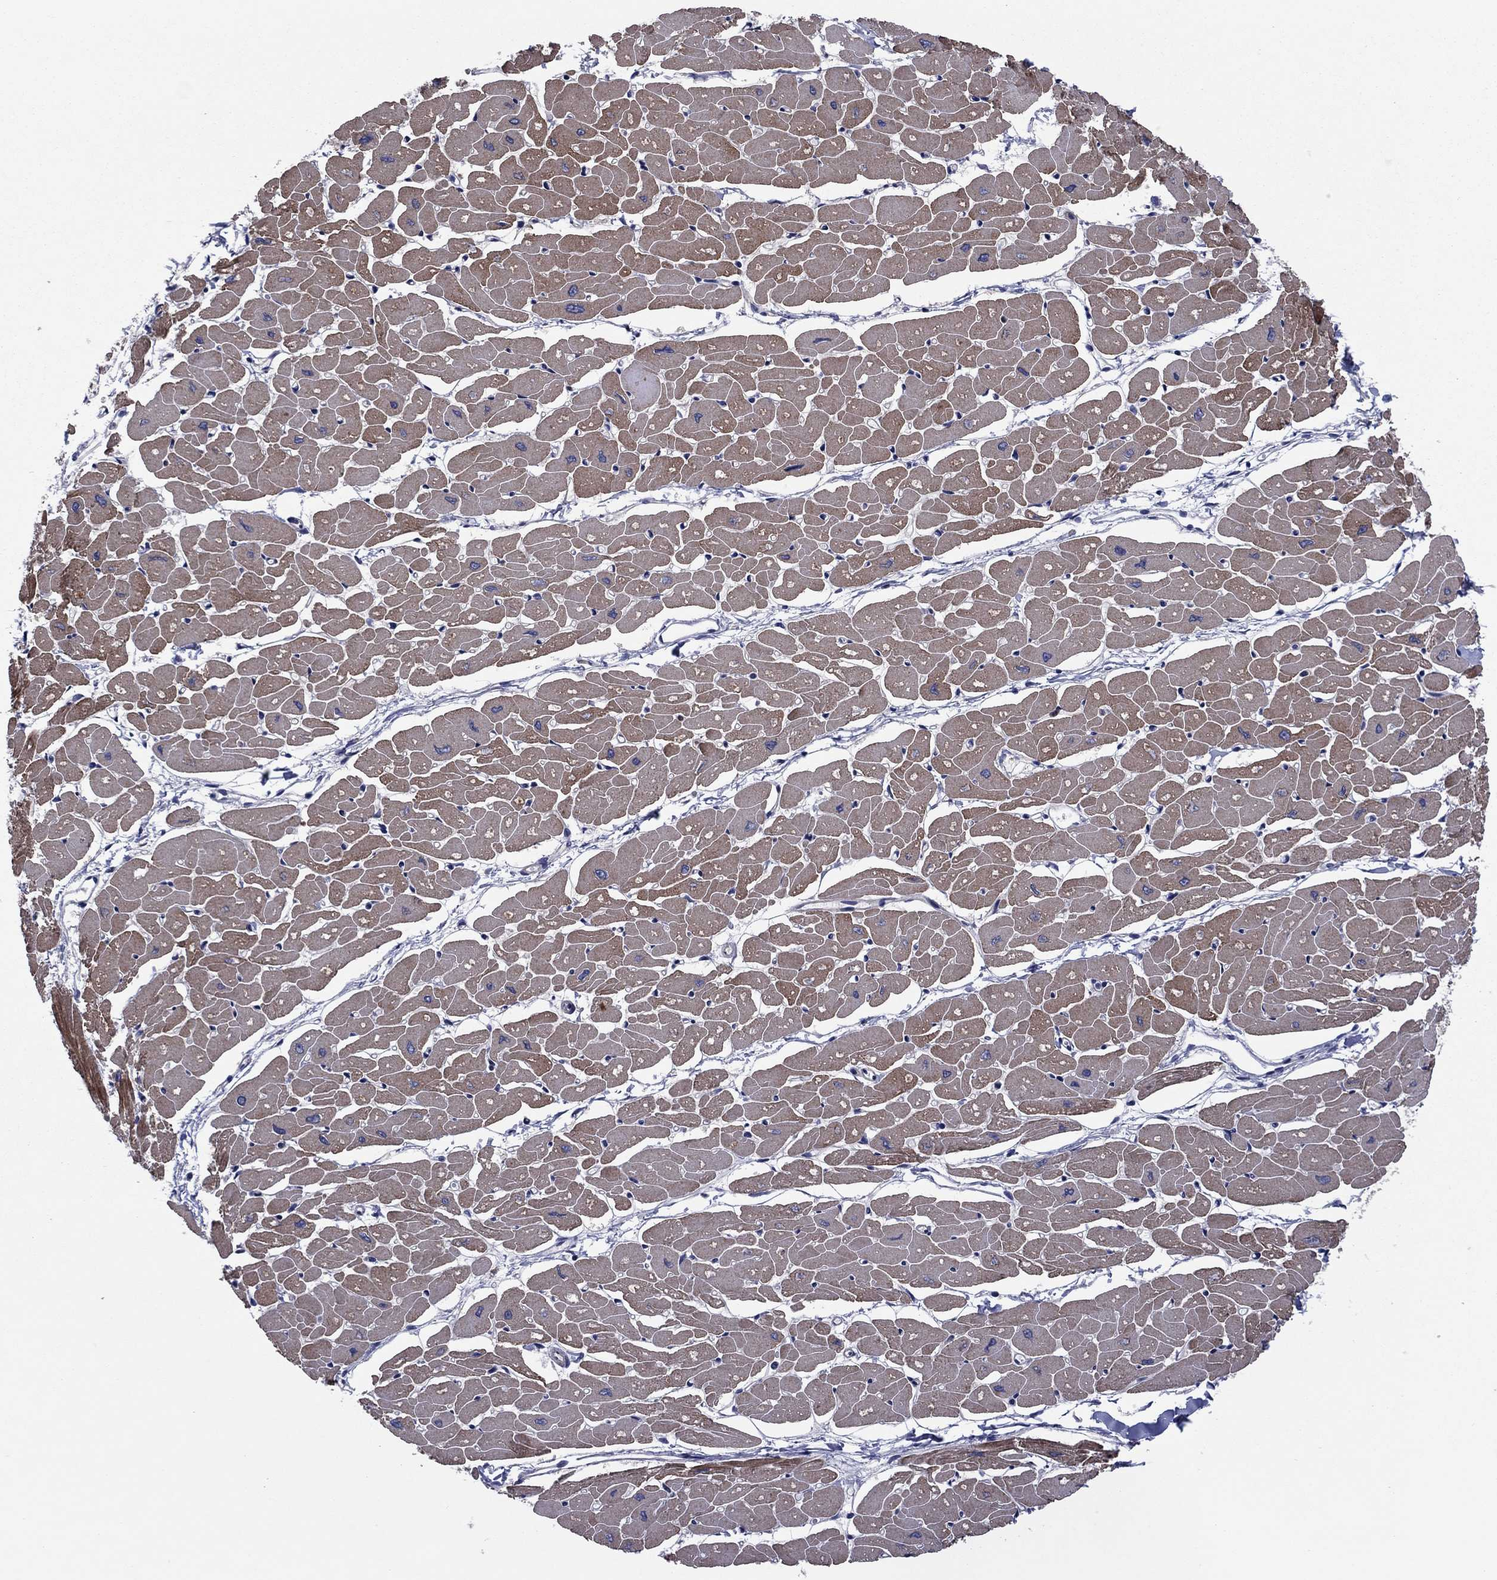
{"staining": {"intensity": "moderate", "quantity": "25%-75%", "location": "cytoplasmic/membranous"}, "tissue": "heart muscle", "cell_type": "Cardiomyocytes", "image_type": "normal", "snomed": [{"axis": "morphology", "description": "Normal tissue, NOS"}, {"axis": "topography", "description": "Heart"}], "caption": "Heart muscle stained for a protein reveals moderate cytoplasmic/membranous positivity in cardiomyocytes.", "gene": "MSRB1", "patient": {"sex": "male", "age": 57}}